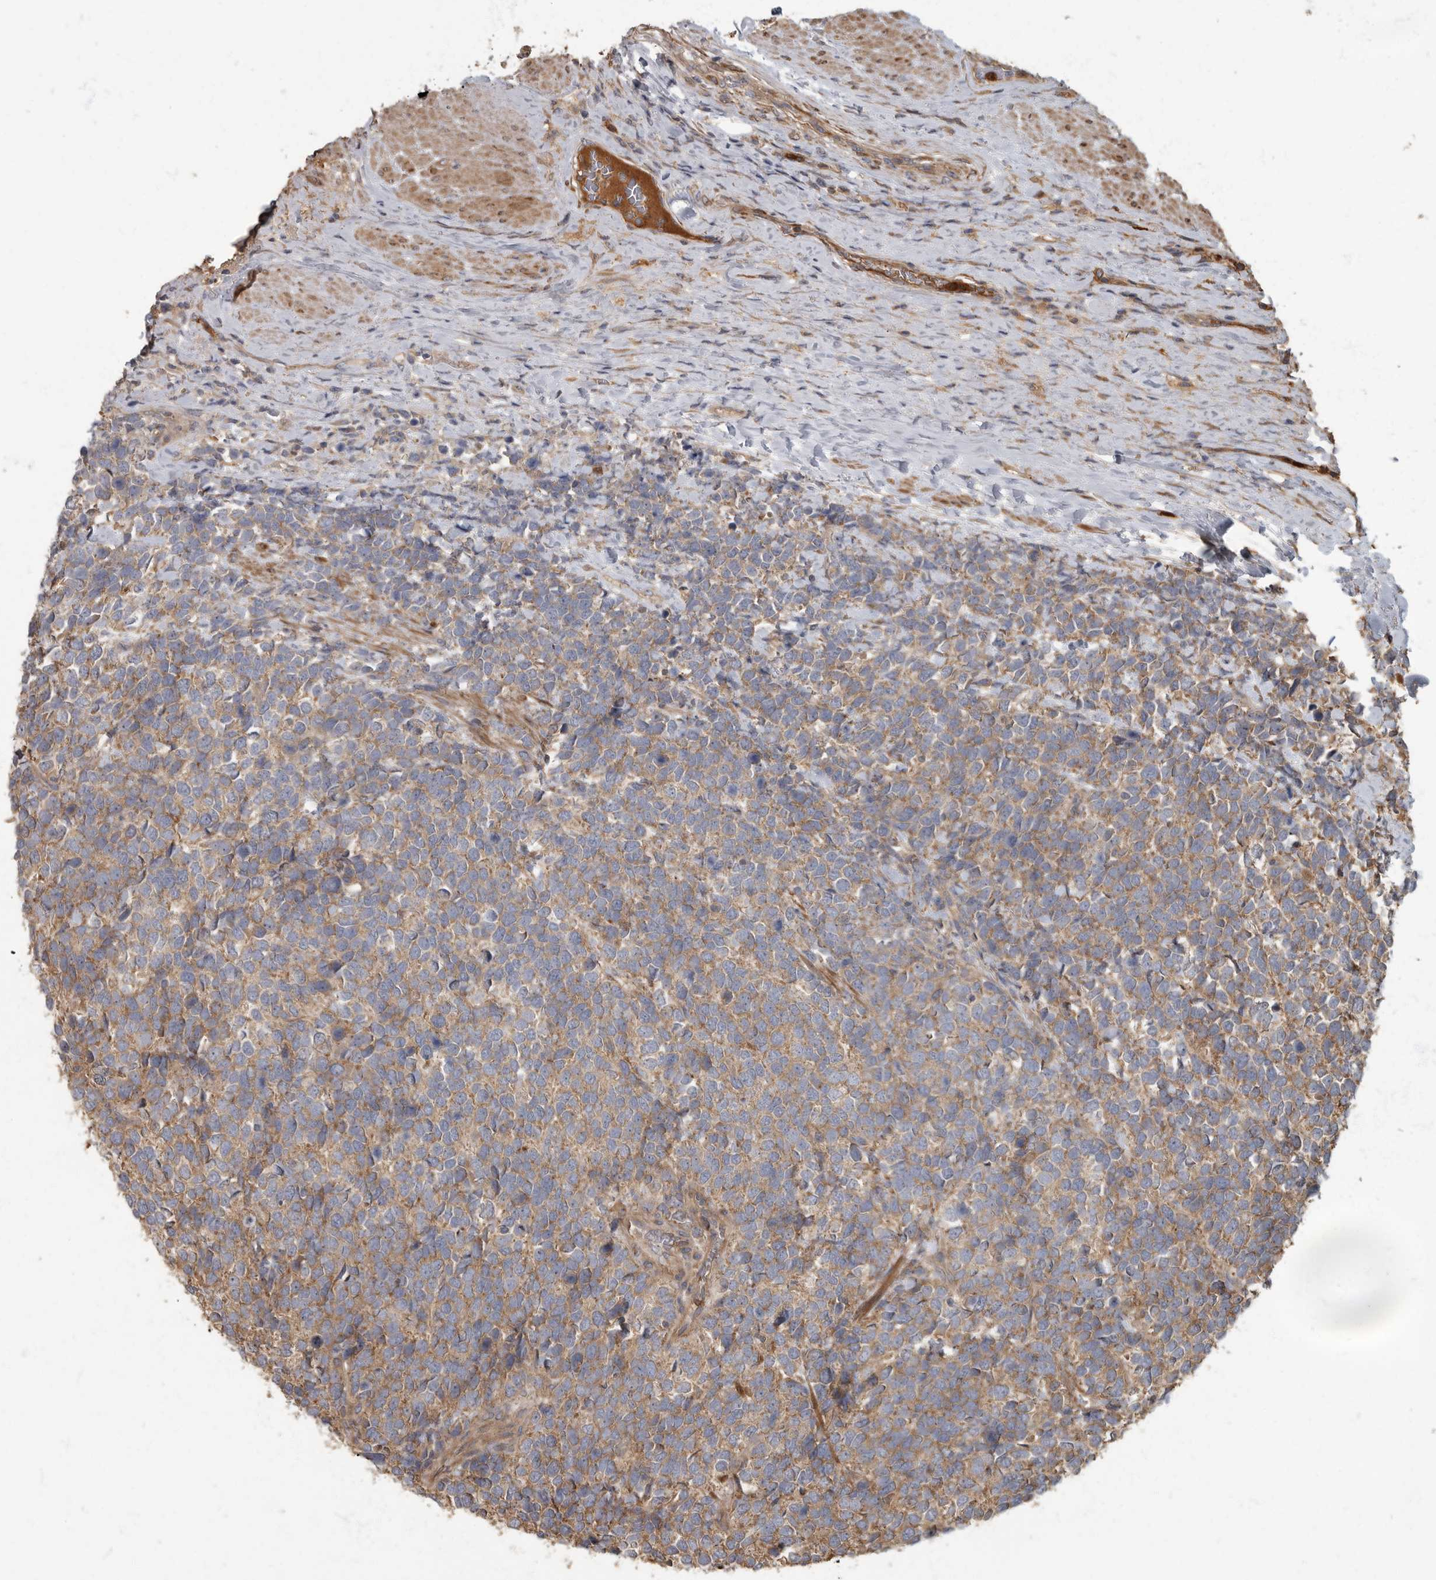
{"staining": {"intensity": "moderate", "quantity": ">75%", "location": "cytoplasmic/membranous"}, "tissue": "urothelial cancer", "cell_type": "Tumor cells", "image_type": "cancer", "snomed": [{"axis": "morphology", "description": "Urothelial carcinoma, High grade"}, {"axis": "topography", "description": "Urinary bladder"}], "caption": "IHC (DAB (3,3'-diaminobenzidine)) staining of human urothelial carcinoma (high-grade) exhibits moderate cytoplasmic/membranous protein expression in approximately >75% of tumor cells. Immunohistochemistry stains the protein in brown and the nuclei are stained blue.", "gene": "DAAM1", "patient": {"sex": "female", "age": 82}}